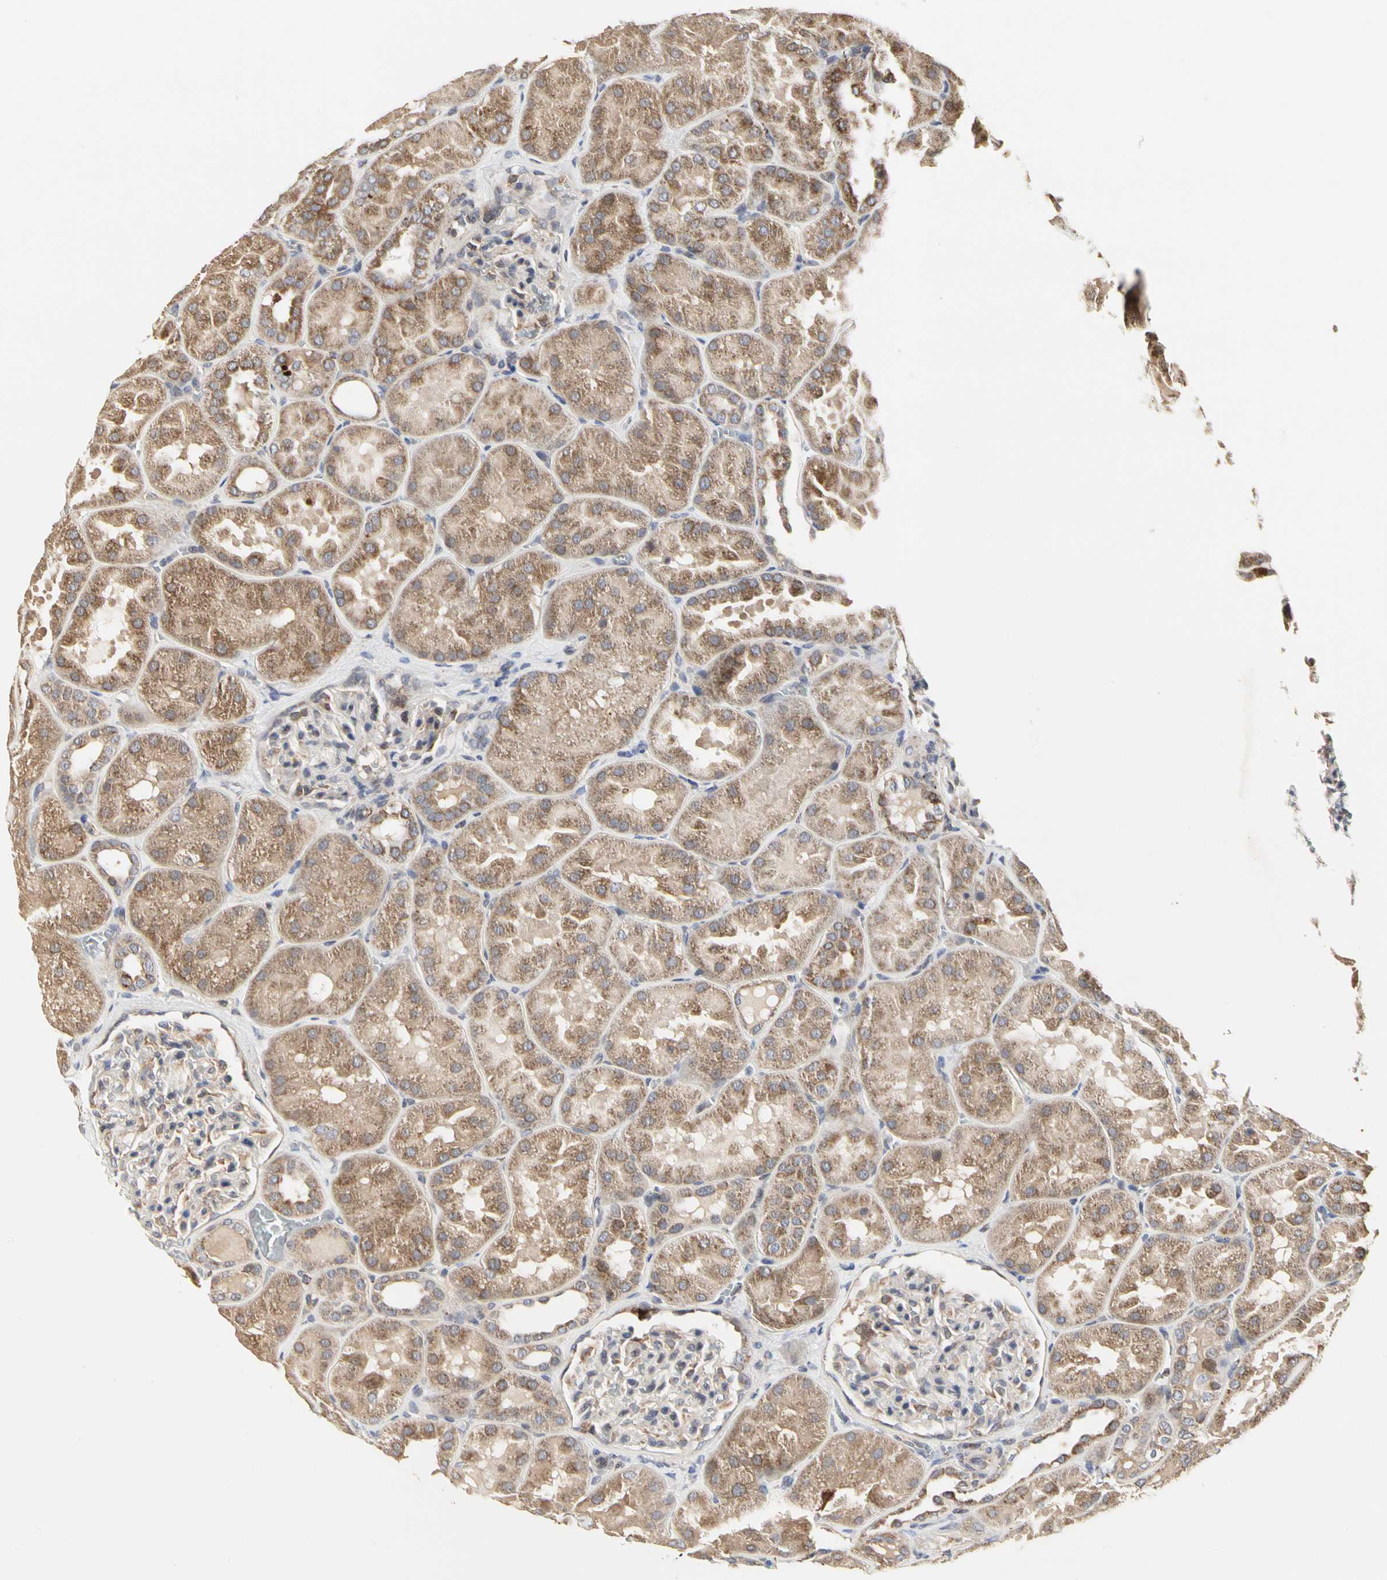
{"staining": {"intensity": "weak", "quantity": "<25%", "location": "cytoplasmic/membranous"}, "tissue": "kidney", "cell_type": "Cells in glomeruli", "image_type": "normal", "snomed": [{"axis": "morphology", "description": "Normal tissue, NOS"}, {"axis": "topography", "description": "Kidney"}], "caption": "IHC photomicrograph of unremarkable human kidney stained for a protein (brown), which shows no expression in cells in glomeruli.", "gene": "TSKU", "patient": {"sex": "male", "age": 28}}